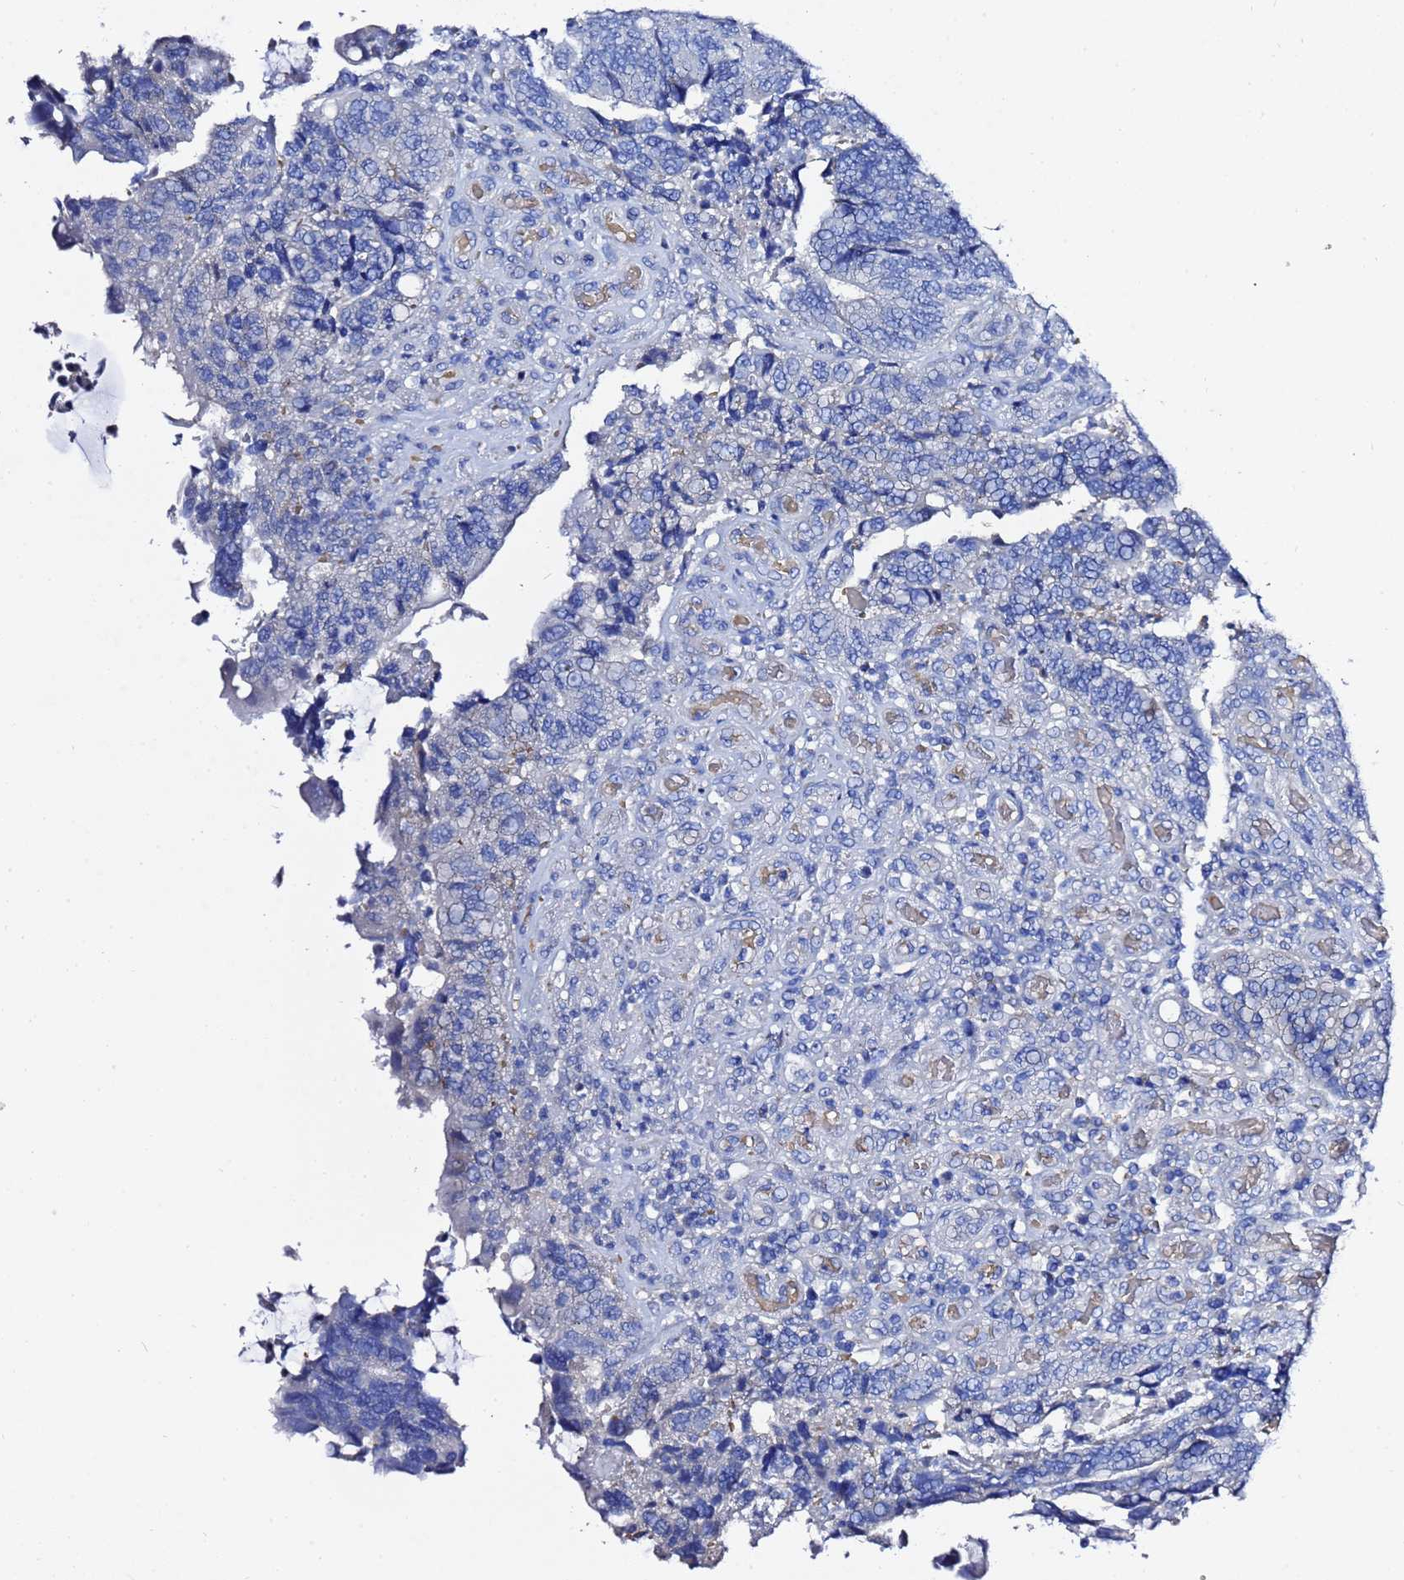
{"staining": {"intensity": "negative", "quantity": "none", "location": "none"}, "tissue": "colorectal cancer", "cell_type": "Tumor cells", "image_type": "cancer", "snomed": [{"axis": "morphology", "description": "Adenocarcinoma, NOS"}, {"axis": "topography", "description": "Colon"}], "caption": "Immunohistochemistry (IHC) histopathology image of human colorectal cancer stained for a protein (brown), which shows no staining in tumor cells.", "gene": "USP18", "patient": {"sex": "male", "age": 87}}